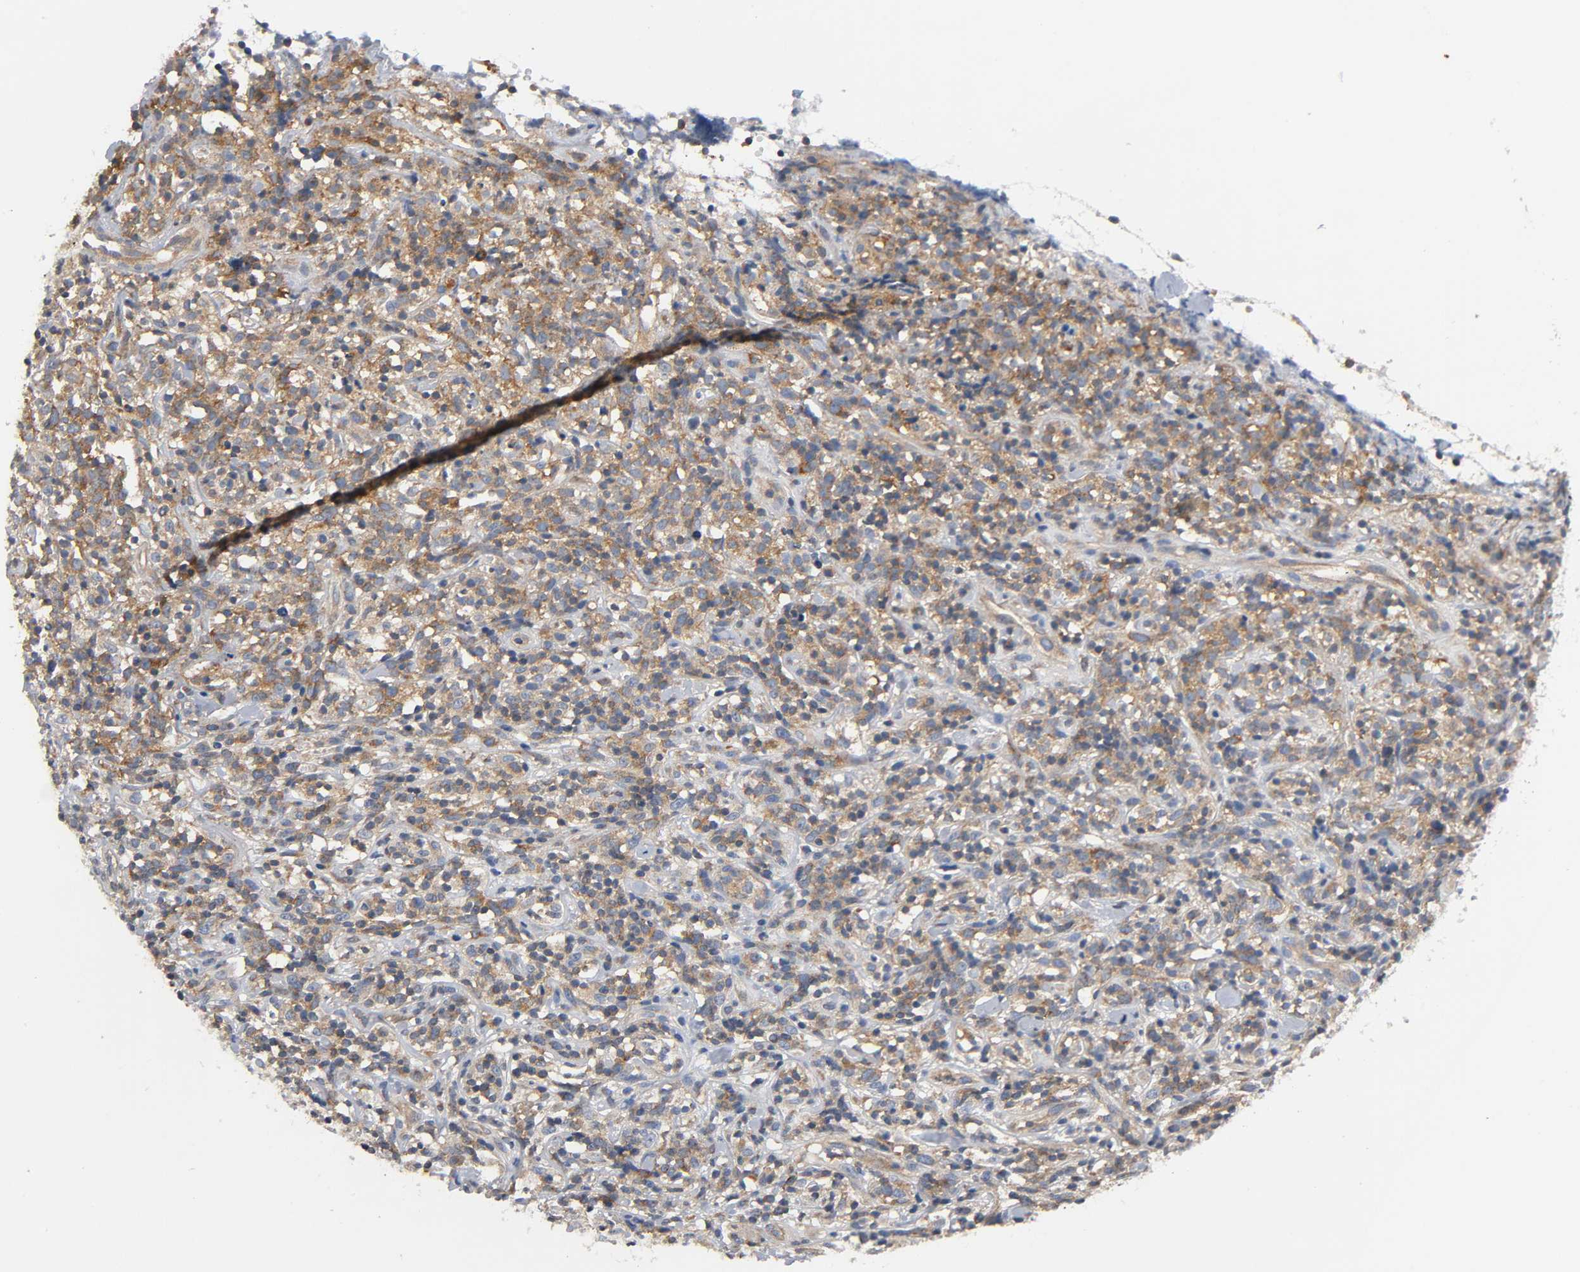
{"staining": {"intensity": "moderate", "quantity": ">75%", "location": "cytoplasmic/membranous"}, "tissue": "lymphoma", "cell_type": "Tumor cells", "image_type": "cancer", "snomed": [{"axis": "morphology", "description": "Malignant lymphoma, non-Hodgkin's type, High grade"}, {"axis": "topography", "description": "Lymph node"}], "caption": "Malignant lymphoma, non-Hodgkin's type (high-grade) was stained to show a protein in brown. There is medium levels of moderate cytoplasmic/membranous positivity in approximately >75% of tumor cells.", "gene": "IKBKB", "patient": {"sex": "female", "age": 73}}